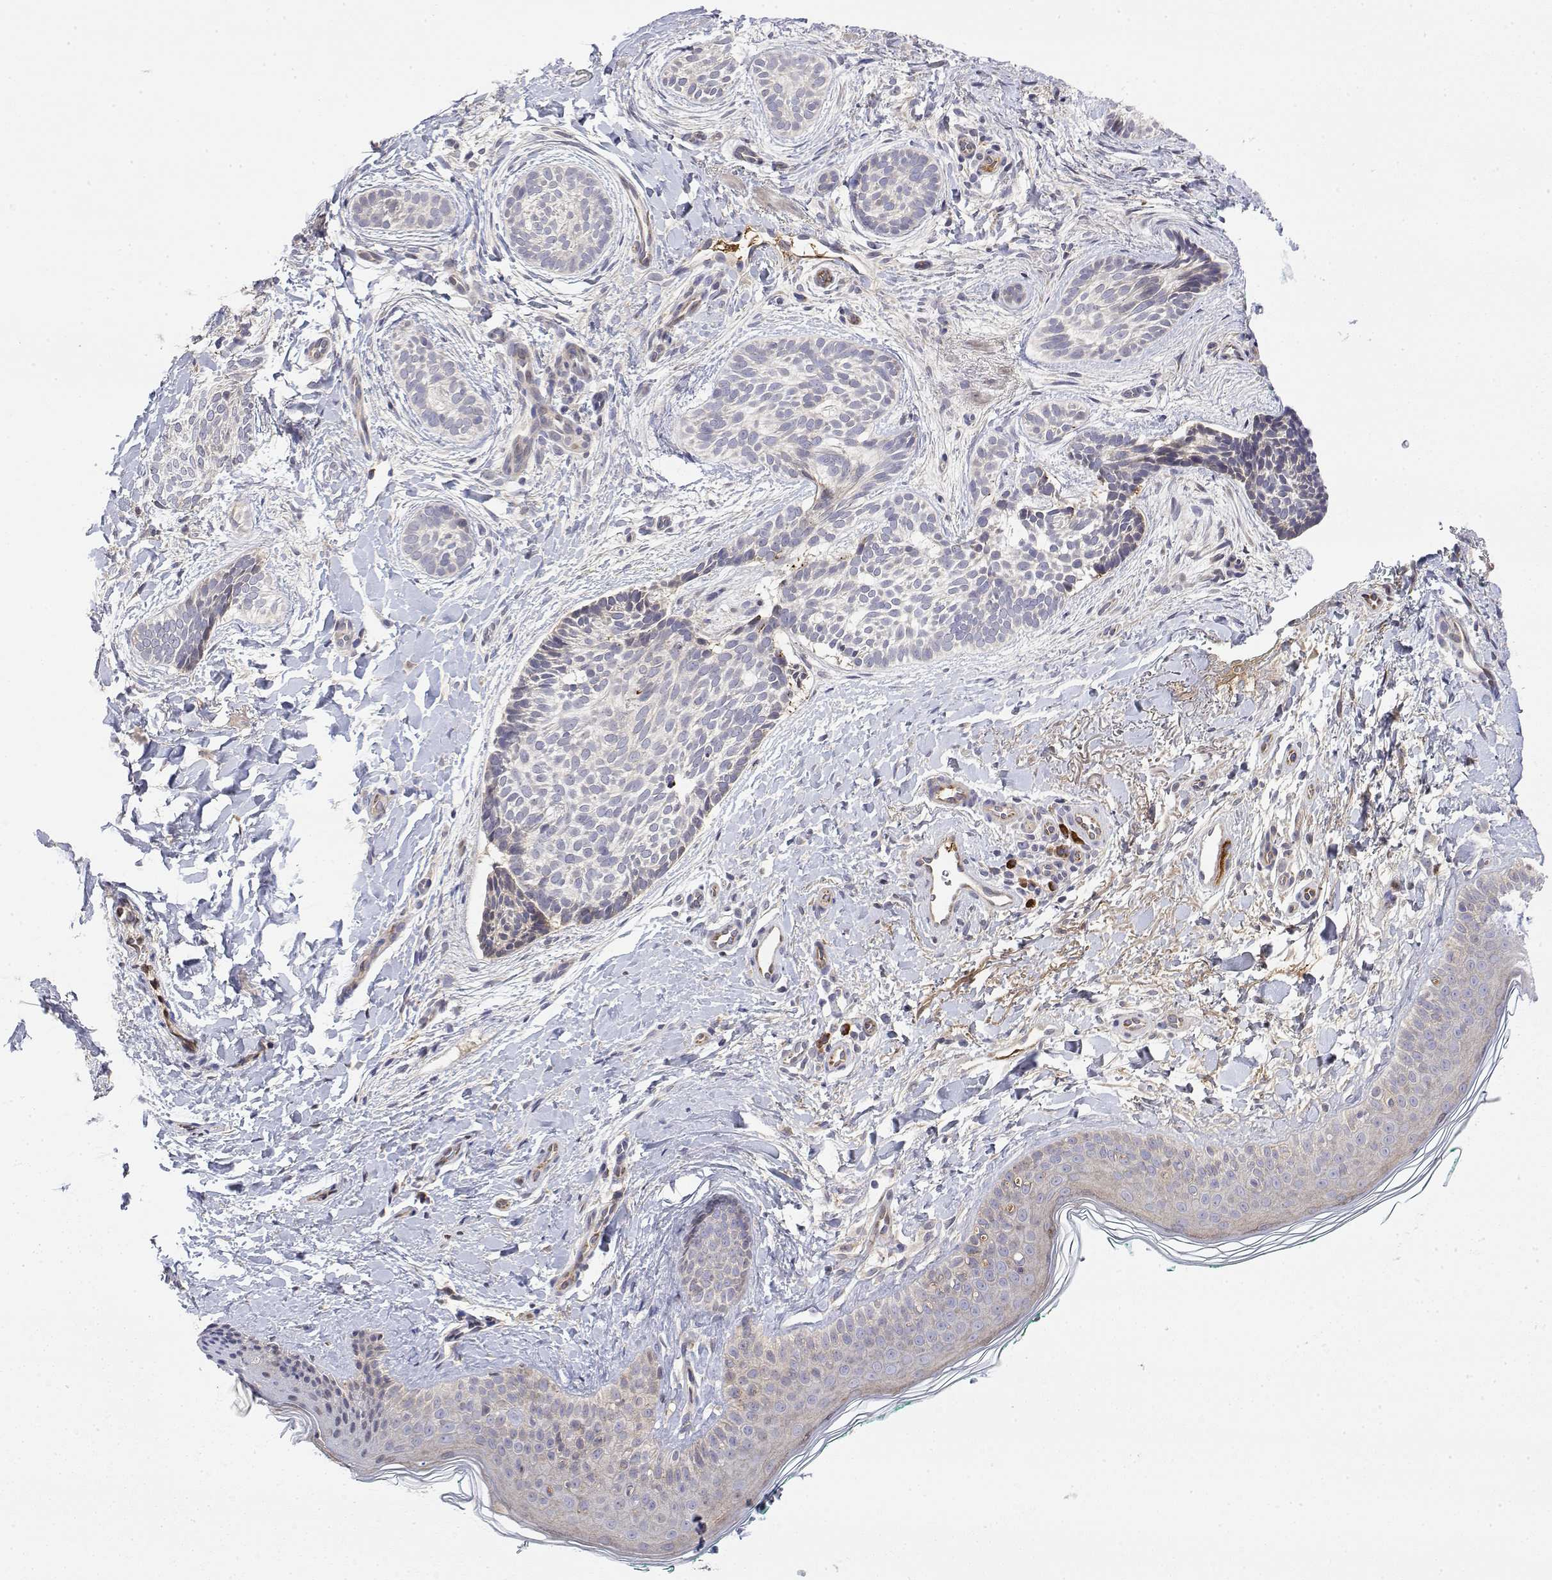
{"staining": {"intensity": "negative", "quantity": "none", "location": "none"}, "tissue": "skin cancer", "cell_type": "Tumor cells", "image_type": "cancer", "snomed": [{"axis": "morphology", "description": "Basal cell carcinoma"}, {"axis": "topography", "description": "Skin"}], "caption": "This is an immunohistochemistry image of human skin cancer. There is no staining in tumor cells.", "gene": "IGFBP4", "patient": {"sex": "male", "age": 63}}